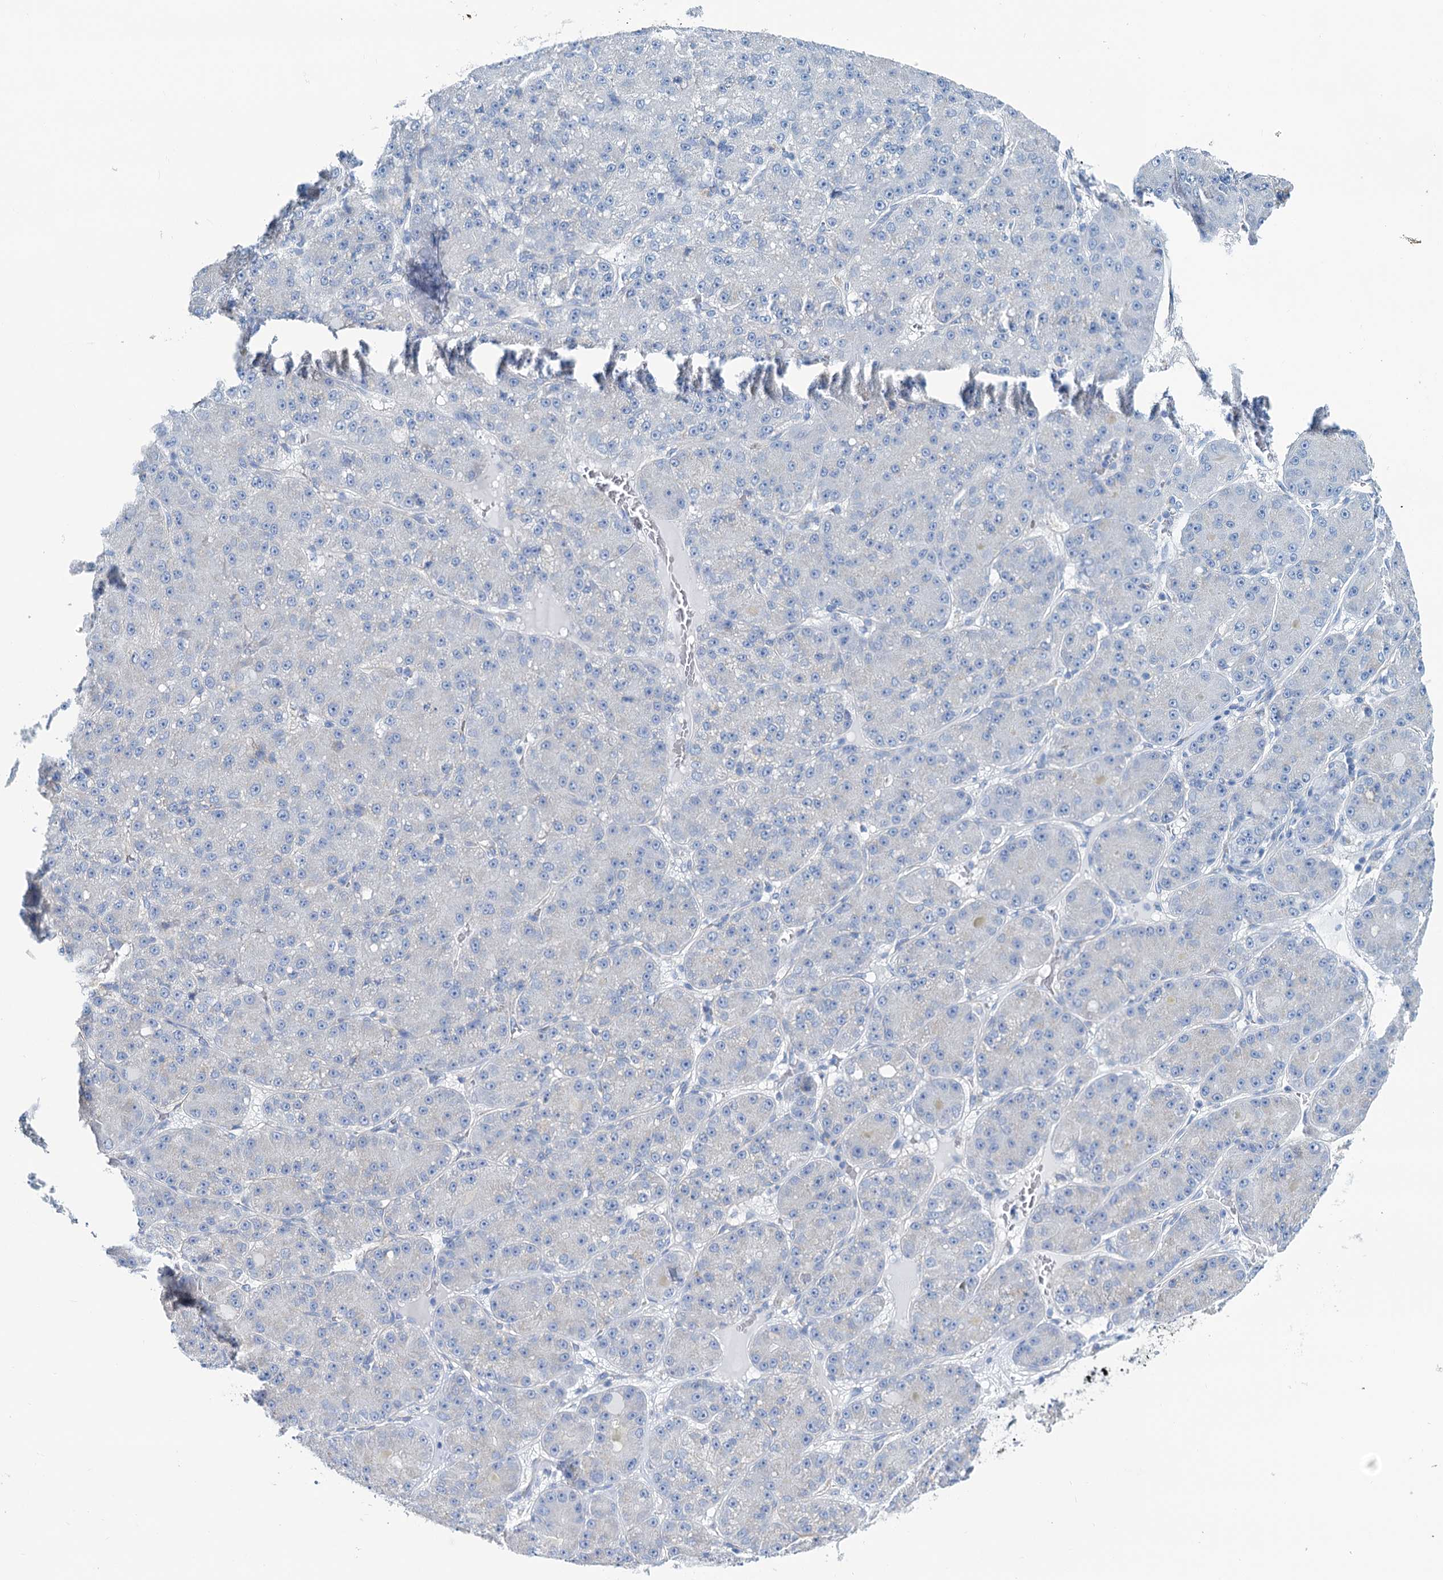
{"staining": {"intensity": "negative", "quantity": "none", "location": "none"}, "tissue": "liver cancer", "cell_type": "Tumor cells", "image_type": "cancer", "snomed": [{"axis": "morphology", "description": "Carcinoma, Hepatocellular, NOS"}, {"axis": "topography", "description": "Liver"}], "caption": "Tumor cells are negative for brown protein staining in liver cancer.", "gene": "SLC1A3", "patient": {"sex": "male", "age": 67}}